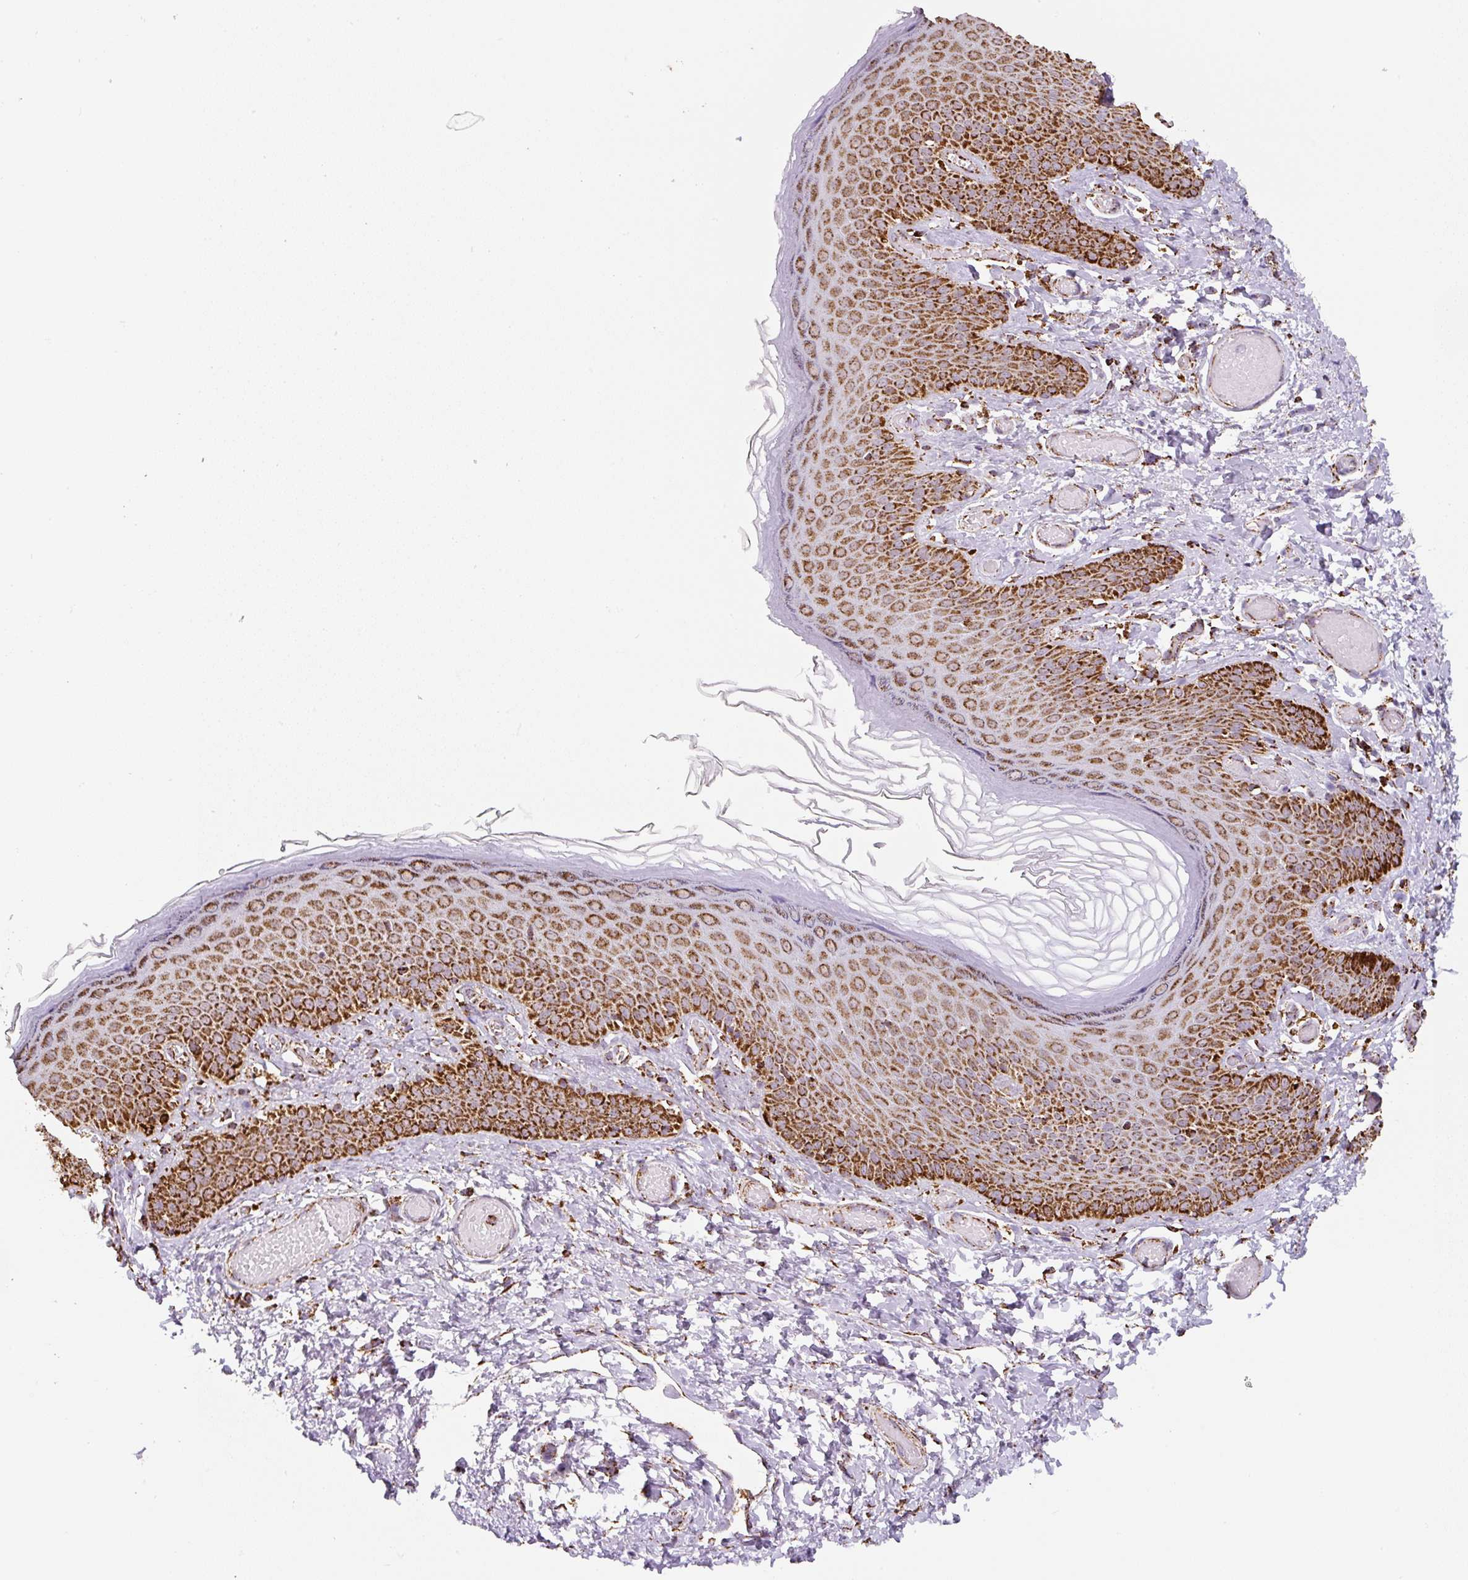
{"staining": {"intensity": "strong", "quantity": ">75%", "location": "cytoplasmic/membranous"}, "tissue": "skin", "cell_type": "Epidermal cells", "image_type": "normal", "snomed": [{"axis": "morphology", "description": "Normal tissue, NOS"}, {"axis": "topography", "description": "Anal"}], "caption": "IHC (DAB) staining of normal skin demonstrates strong cytoplasmic/membranous protein expression in approximately >75% of epidermal cells.", "gene": "ATP5F1A", "patient": {"sex": "female", "age": 40}}